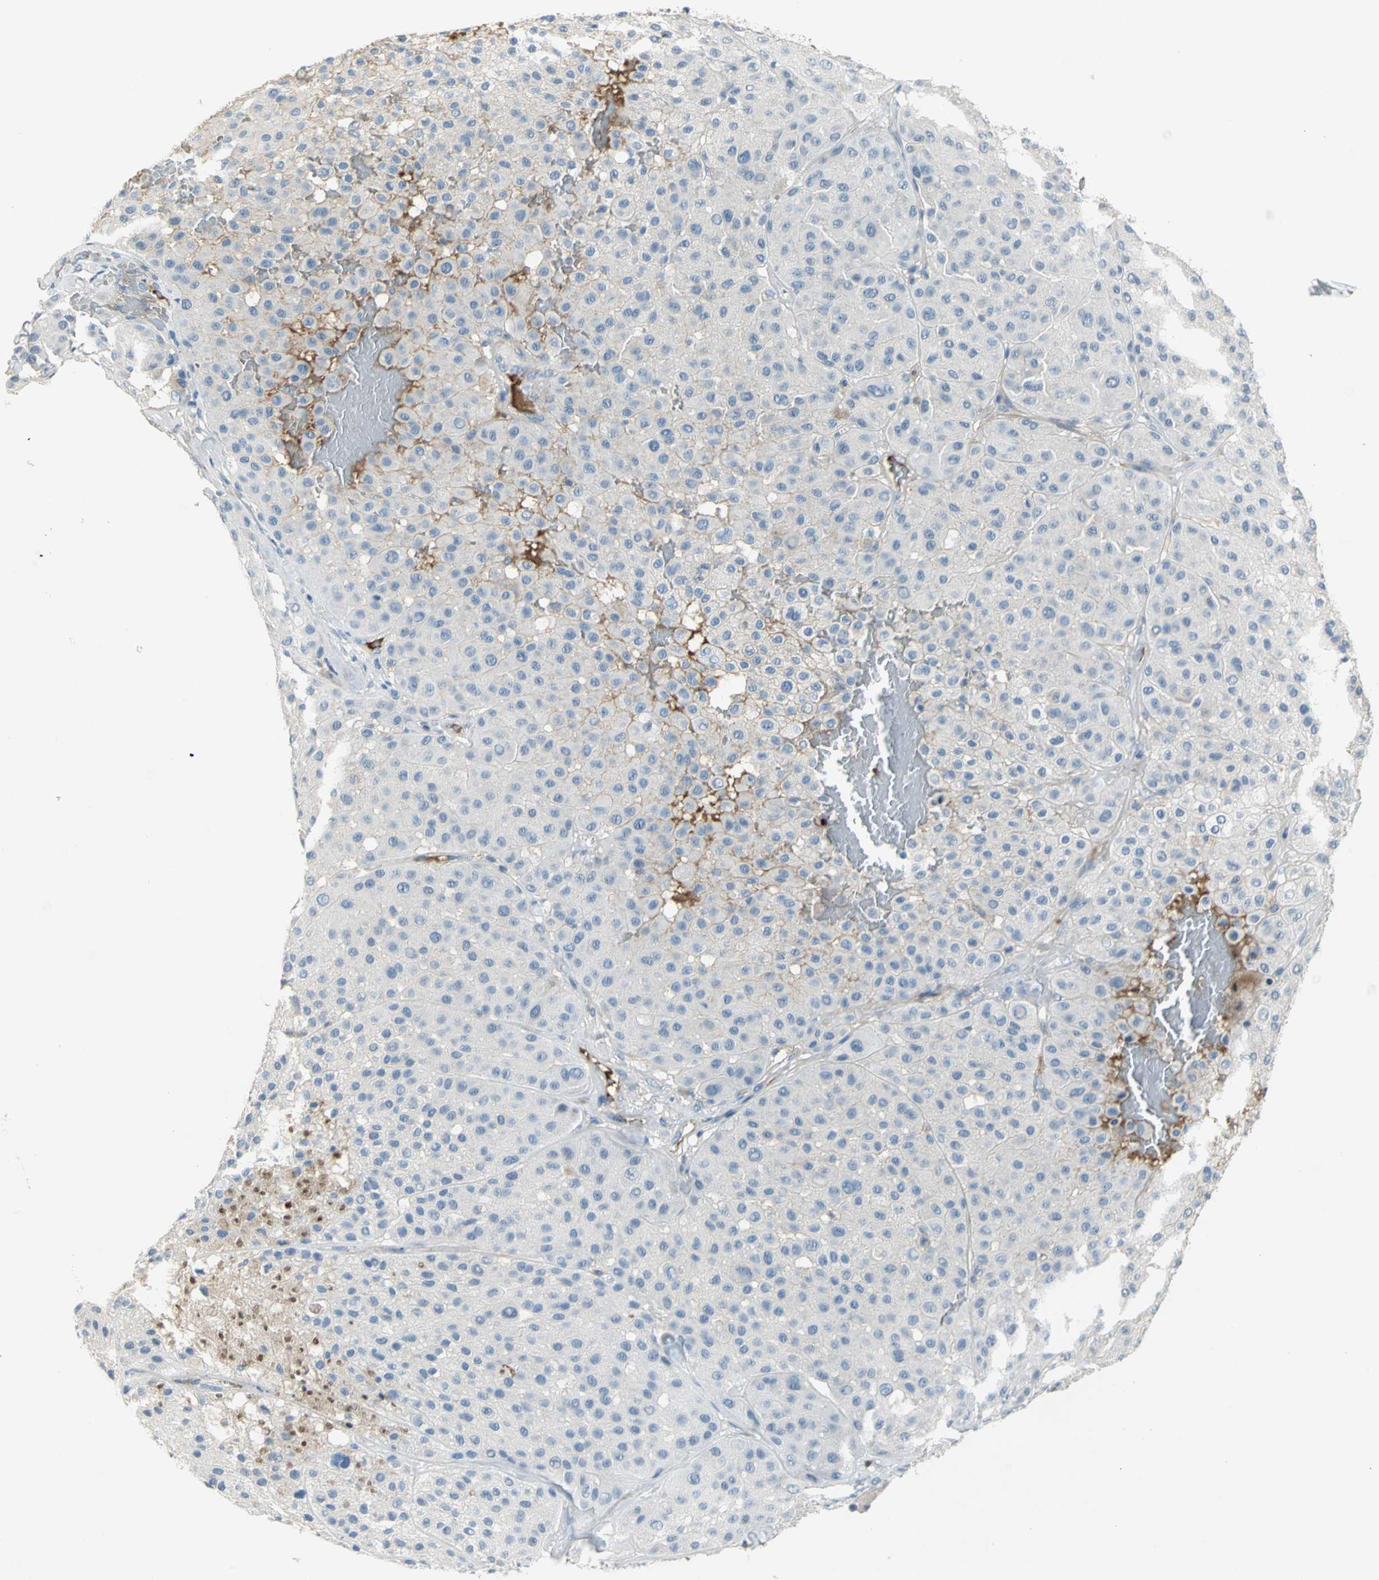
{"staining": {"intensity": "negative", "quantity": "none", "location": "none"}, "tissue": "melanoma", "cell_type": "Tumor cells", "image_type": "cancer", "snomed": [{"axis": "morphology", "description": "Normal tissue, NOS"}, {"axis": "morphology", "description": "Malignant melanoma, Metastatic site"}, {"axis": "topography", "description": "Skin"}], "caption": "Micrograph shows no significant protein staining in tumor cells of malignant melanoma (metastatic site).", "gene": "ZIC1", "patient": {"sex": "male", "age": 41}}